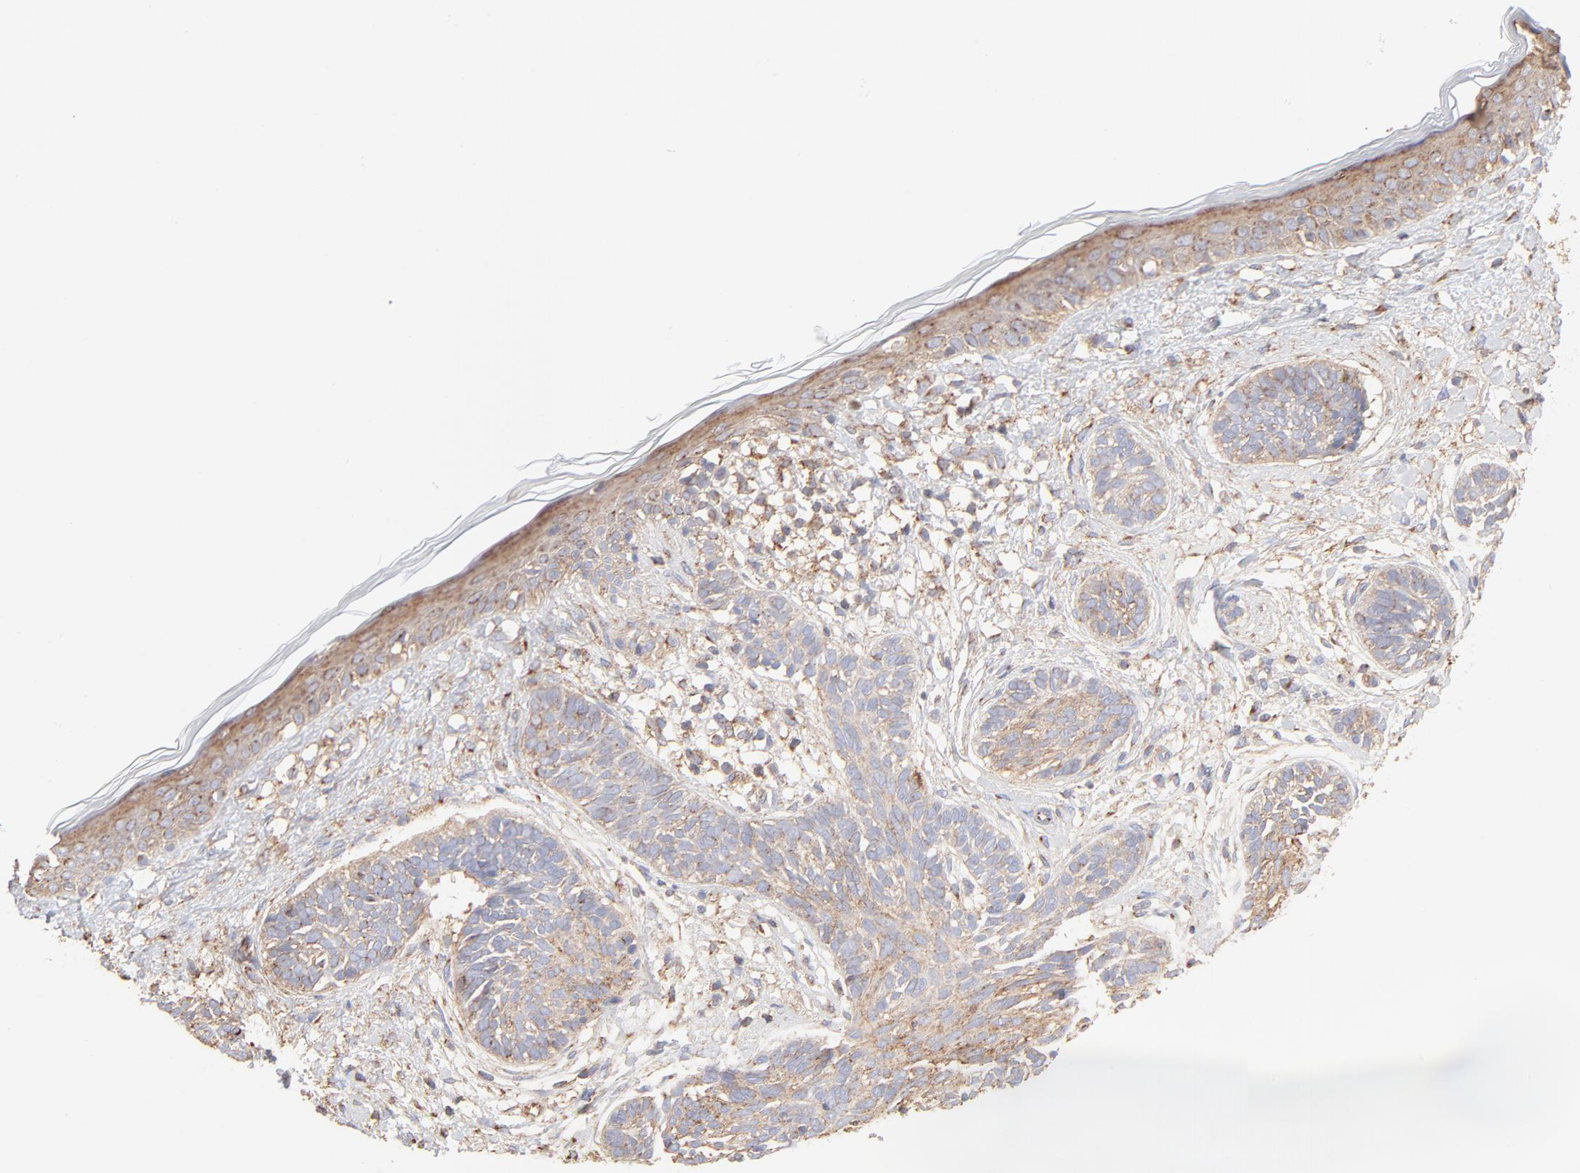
{"staining": {"intensity": "weak", "quantity": ">75%", "location": "cytoplasmic/membranous"}, "tissue": "skin cancer", "cell_type": "Tumor cells", "image_type": "cancer", "snomed": [{"axis": "morphology", "description": "Normal tissue, NOS"}, {"axis": "morphology", "description": "Basal cell carcinoma"}, {"axis": "topography", "description": "Skin"}], "caption": "Weak cytoplasmic/membranous expression for a protein is present in approximately >75% of tumor cells of basal cell carcinoma (skin) using immunohistochemistry (IHC).", "gene": "CLTB", "patient": {"sex": "male", "age": 63}}